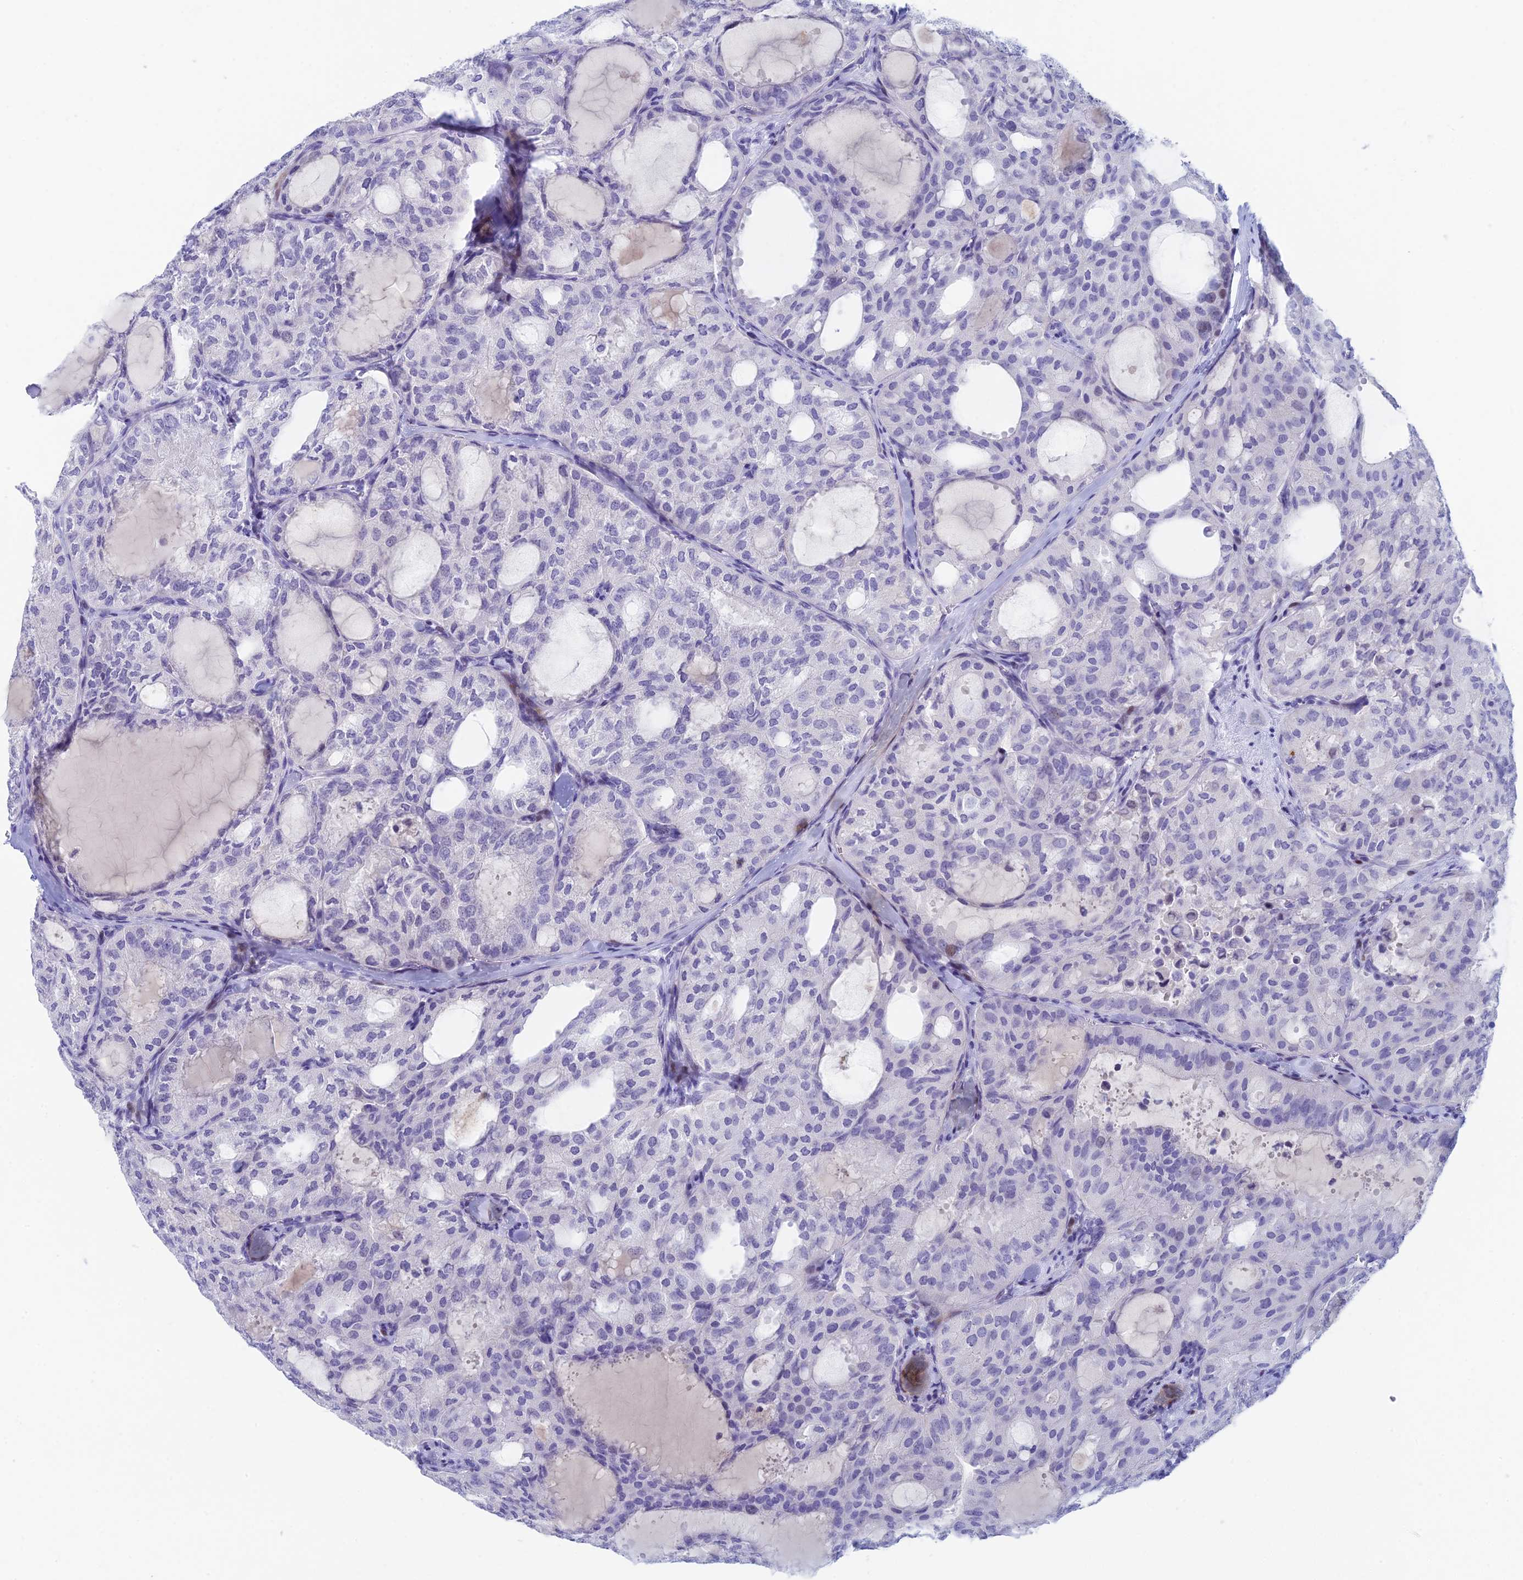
{"staining": {"intensity": "negative", "quantity": "none", "location": "none"}, "tissue": "thyroid cancer", "cell_type": "Tumor cells", "image_type": "cancer", "snomed": [{"axis": "morphology", "description": "Follicular adenoma carcinoma, NOS"}, {"axis": "topography", "description": "Thyroid gland"}], "caption": "Follicular adenoma carcinoma (thyroid) stained for a protein using immunohistochemistry (IHC) reveals no positivity tumor cells.", "gene": "REXO5", "patient": {"sex": "male", "age": 75}}